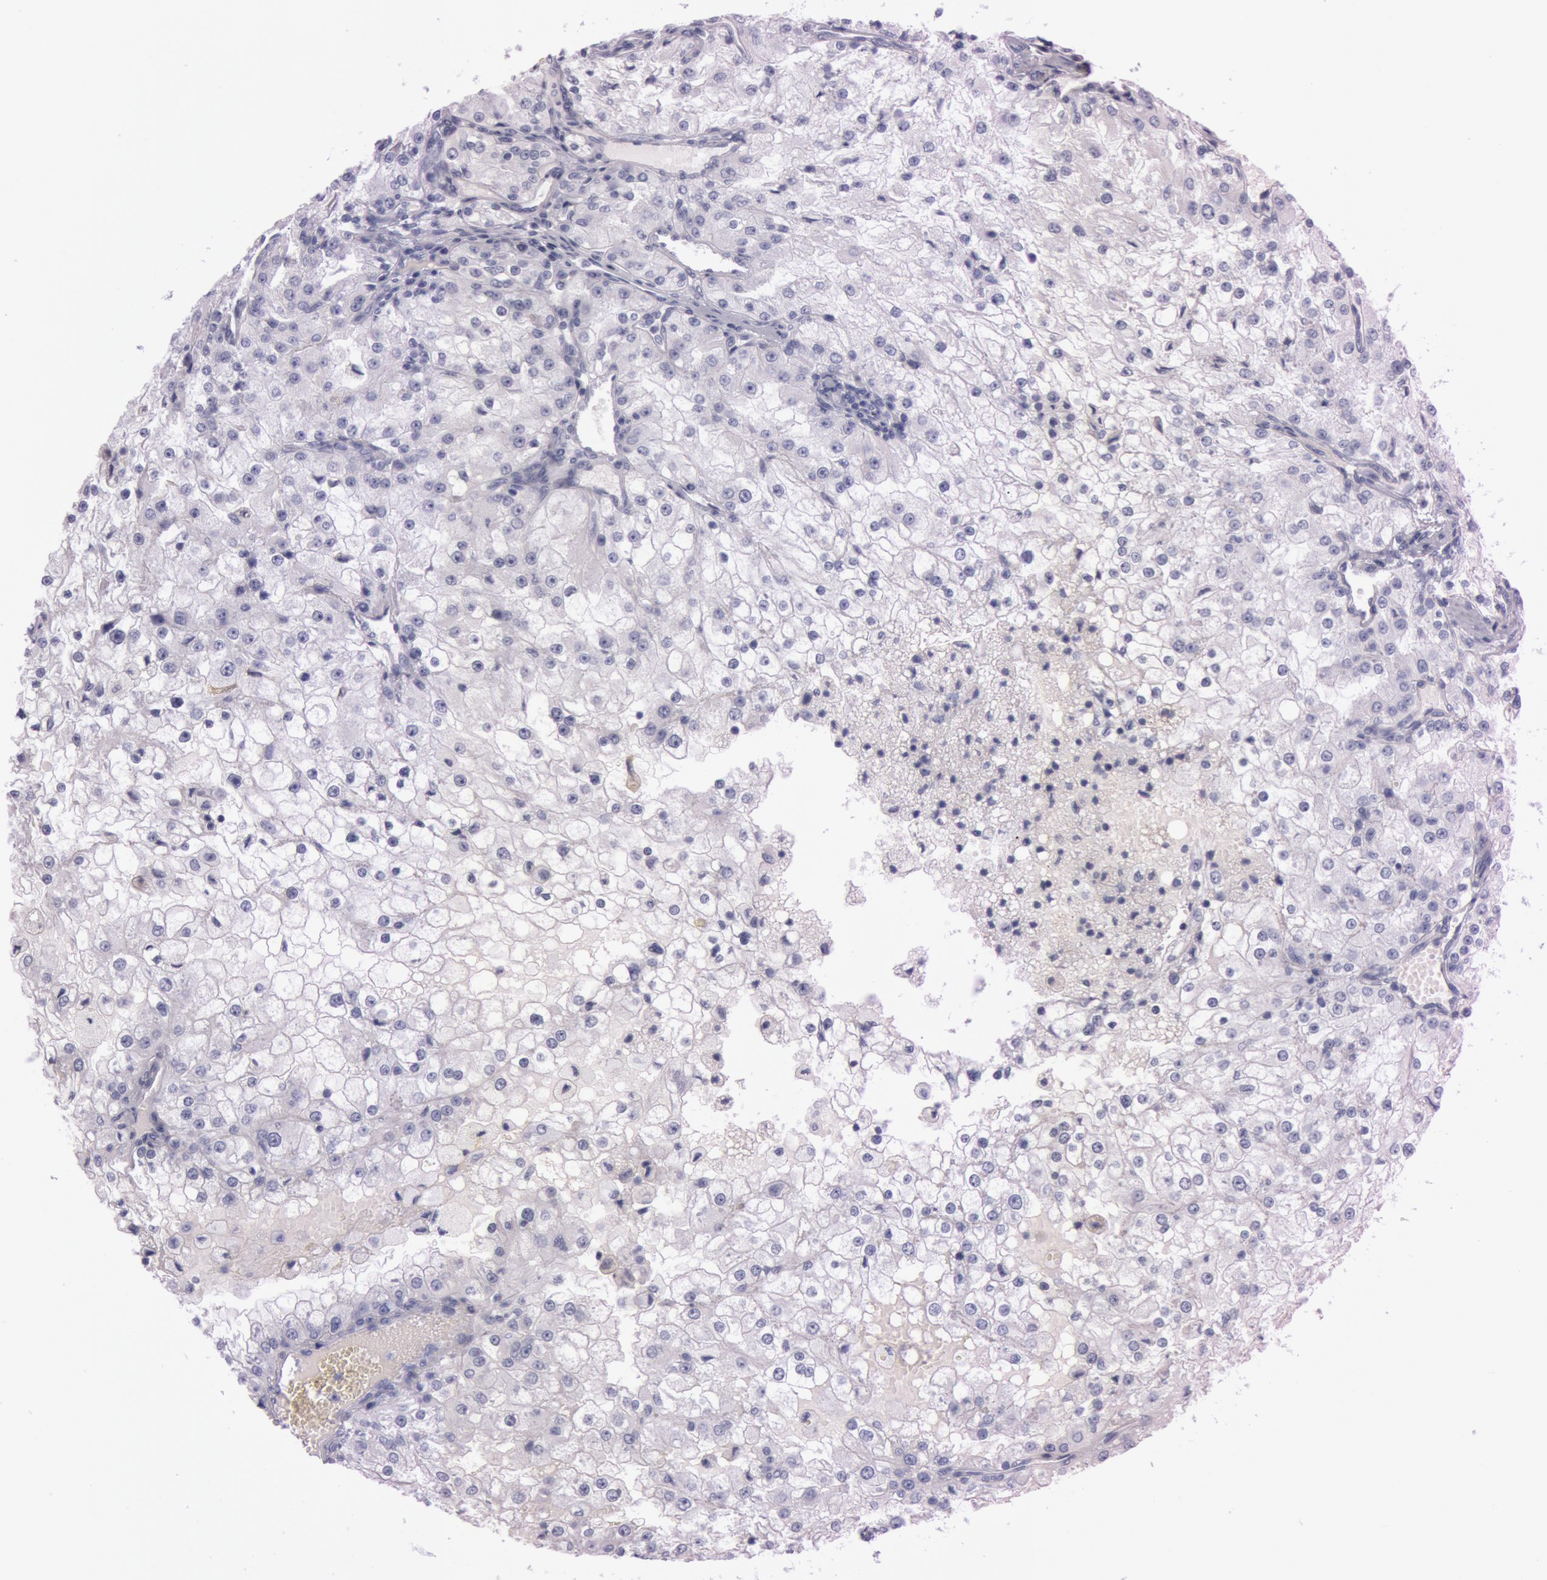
{"staining": {"intensity": "negative", "quantity": "none", "location": "none"}, "tissue": "renal cancer", "cell_type": "Tumor cells", "image_type": "cancer", "snomed": [{"axis": "morphology", "description": "Adenocarcinoma, NOS"}, {"axis": "topography", "description": "Kidney"}], "caption": "Tumor cells show no significant protein expression in renal cancer (adenocarcinoma). (Stains: DAB (3,3'-diaminobenzidine) IHC with hematoxylin counter stain, Microscopy: brightfield microscopy at high magnification).", "gene": "S100A7", "patient": {"sex": "female", "age": 74}}